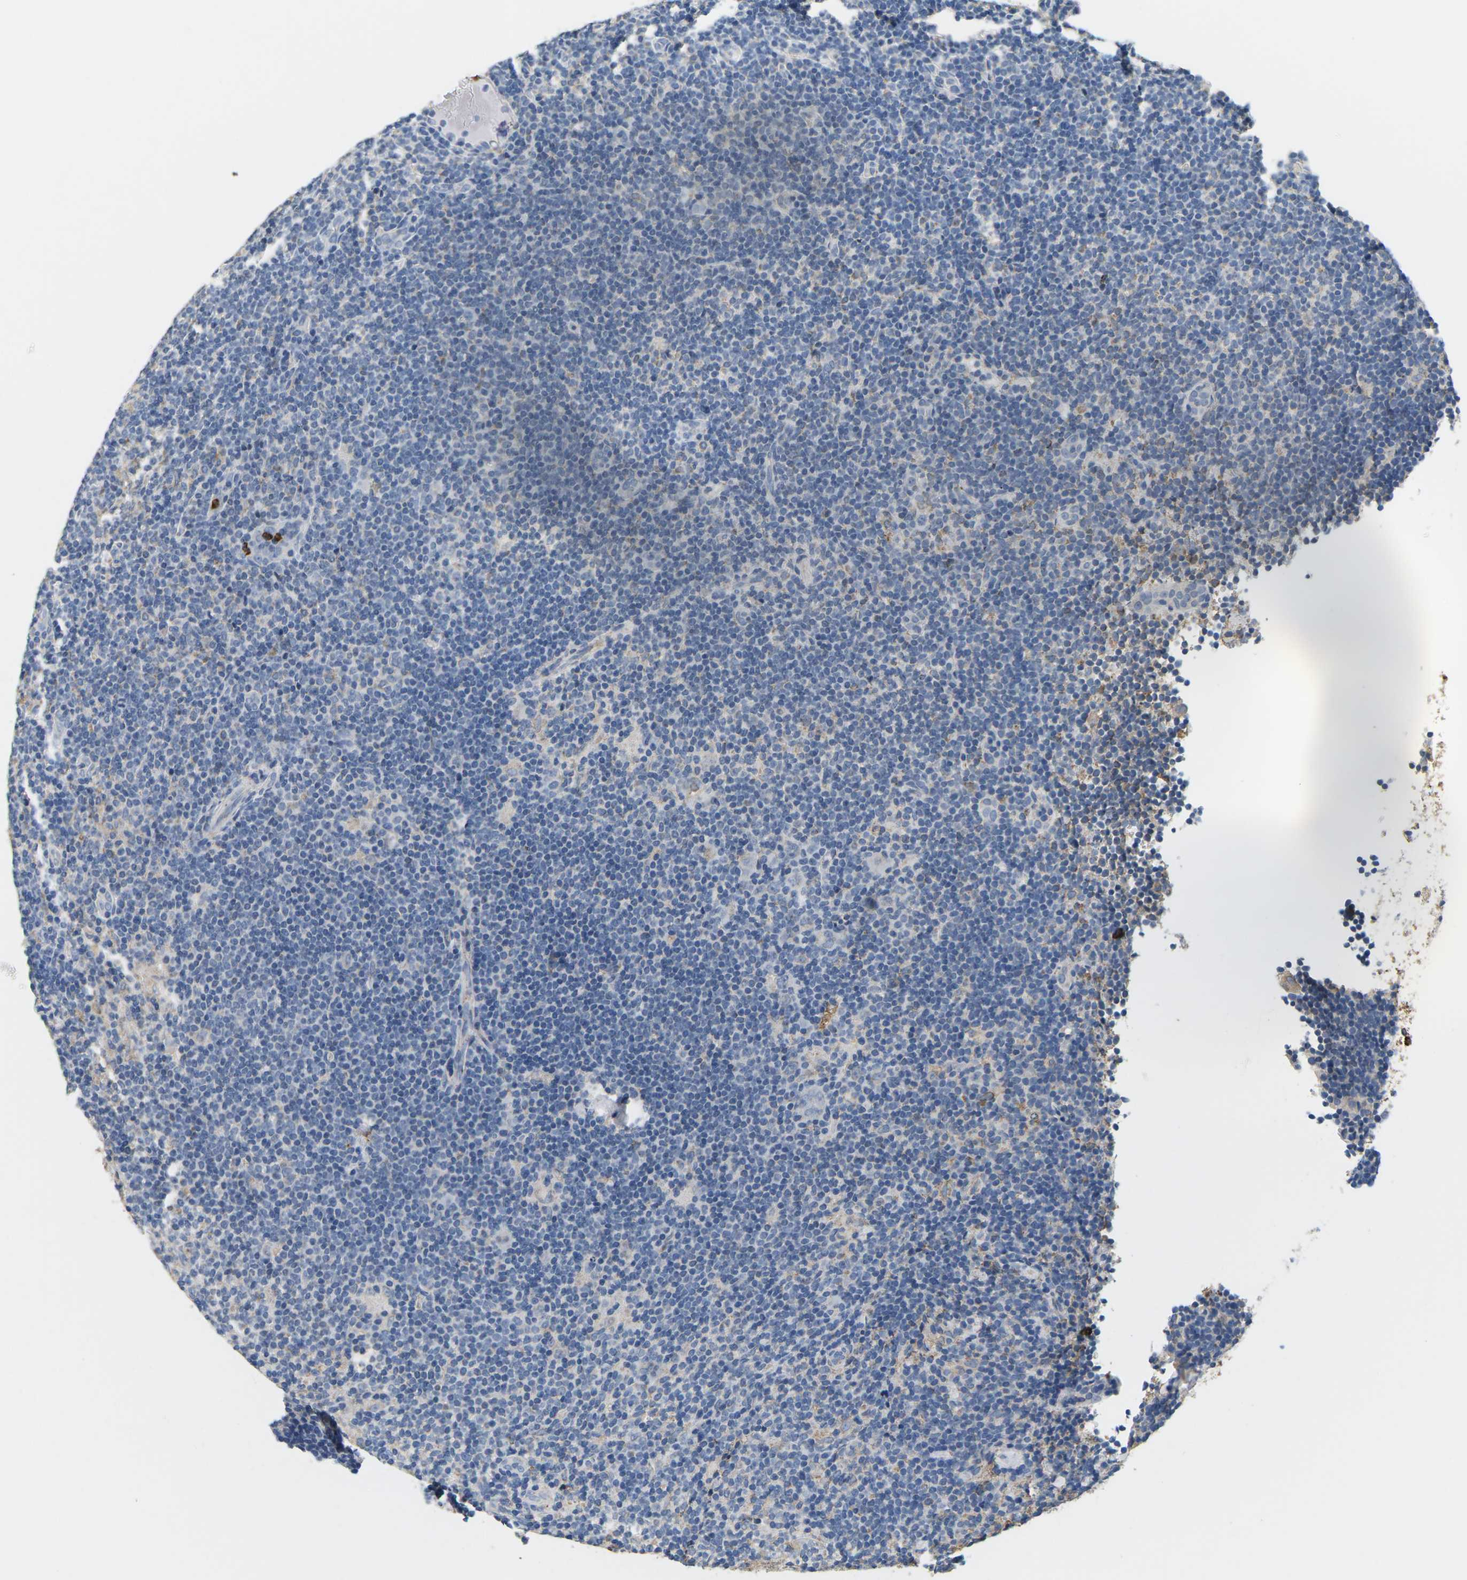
{"staining": {"intensity": "negative", "quantity": "none", "location": "none"}, "tissue": "lymphoma", "cell_type": "Tumor cells", "image_type": "cancer", "snomed": [{"axis": "morphology", "description": "Hodgkin's disease, NOS"}, {"axis": "topography", "description": "Lymph node"}], "caption": "Tumor cells are negative for protein expression in human Hodgkin's disease. (Stains: DAB immunohistochemistry (IHC) with hematoxylin counter stain, Microscopy: brightfield microscopy at high magnification).", "gene": "ADM", "patient": {"sex": "female", "age": 57}}